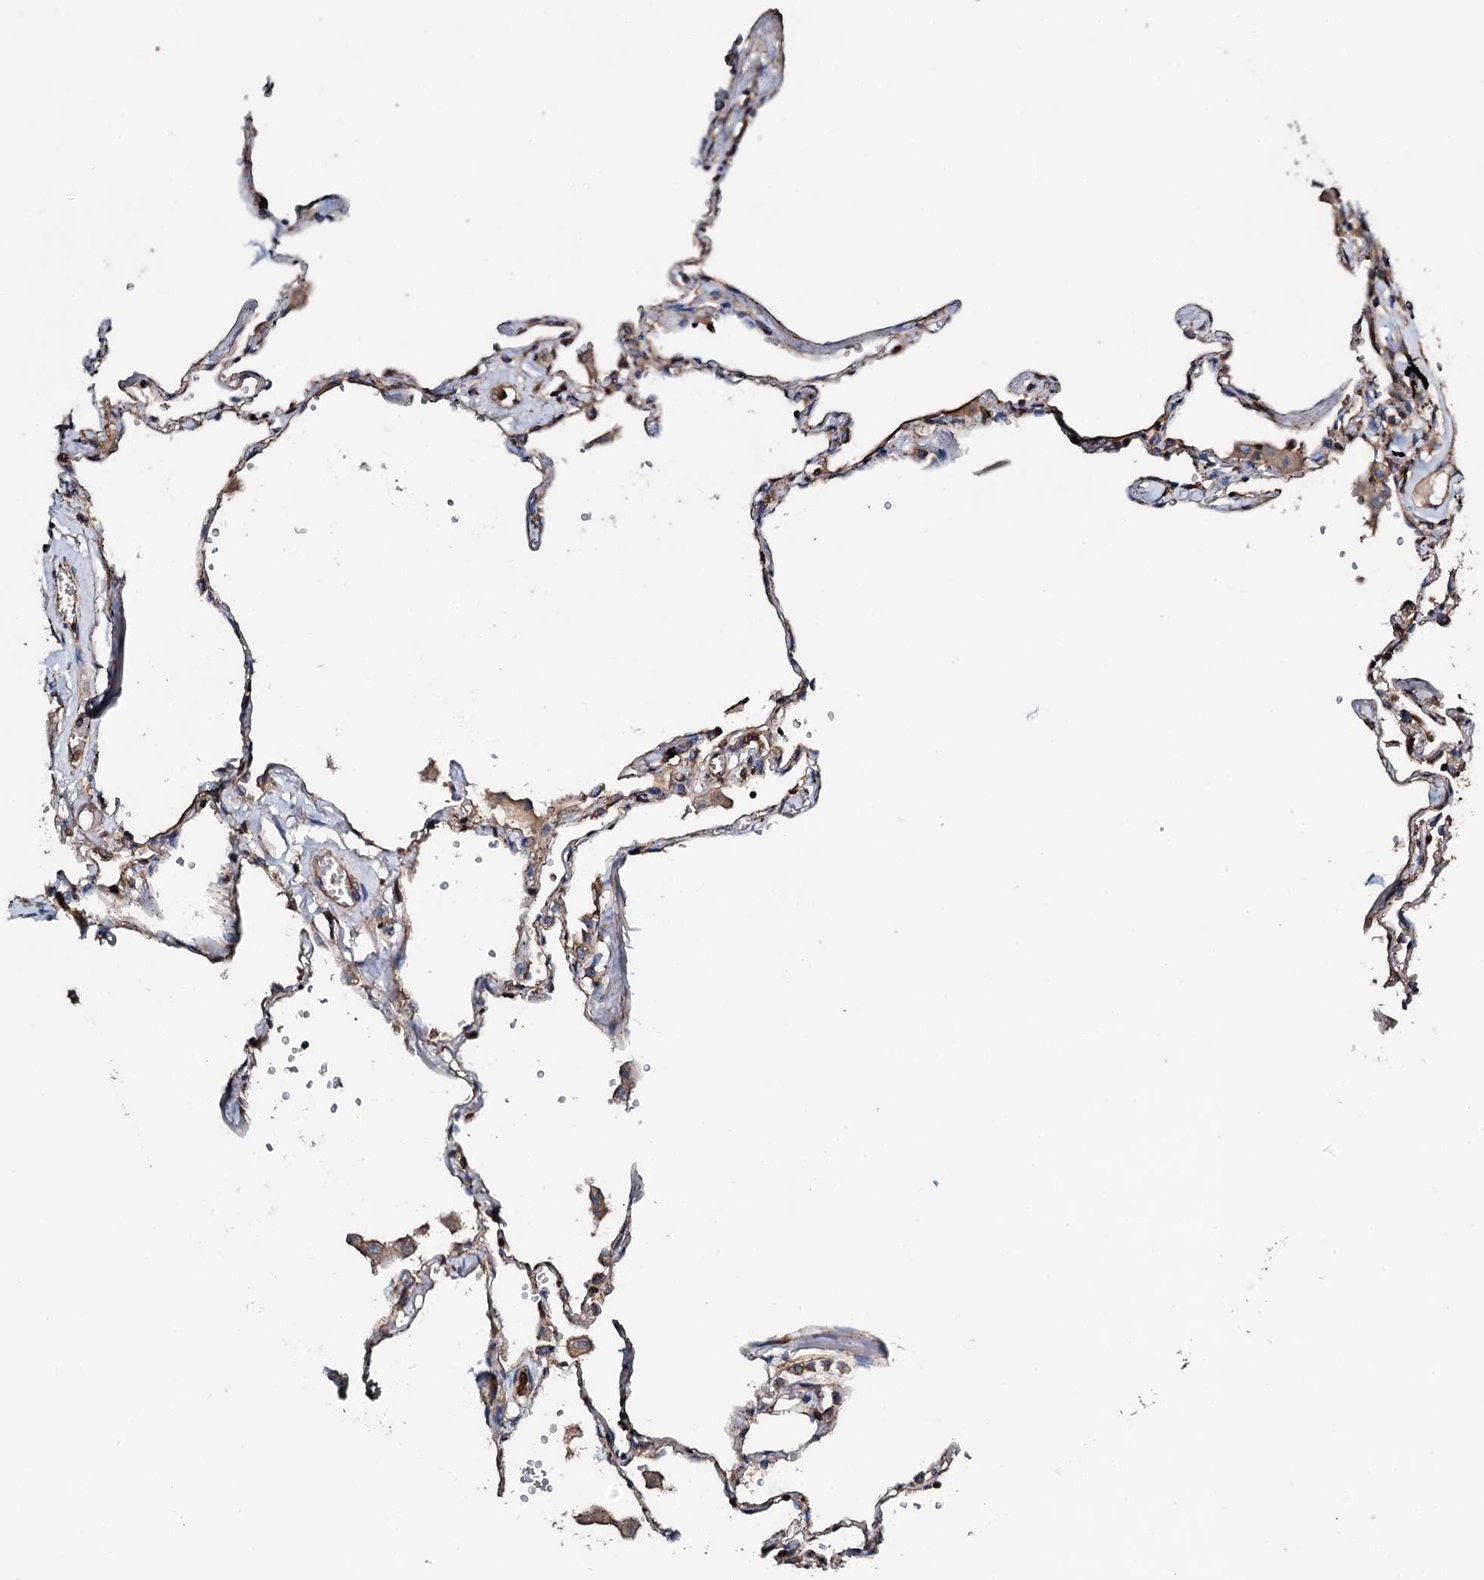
{"staining": {"intensity": "moderate", "quantity": ">75%", "location": "cytoplasmic/membranous"}, "tissue": "lung", "cell_type": "Alveolar cells", "image_type": "normal", "snomed": [{"axis": "morphology", "description": "Normal tissue, NOS"}, {"axis": "topography", "description": "Lung"}], "caption": "IHC of unremarkable human lung shows medium levels of moderate cytoplasmic/membranous staining in about >75% of alveolar cells.", "gene": "GRK2", "patient": {"sex": "female", "age": 67}}